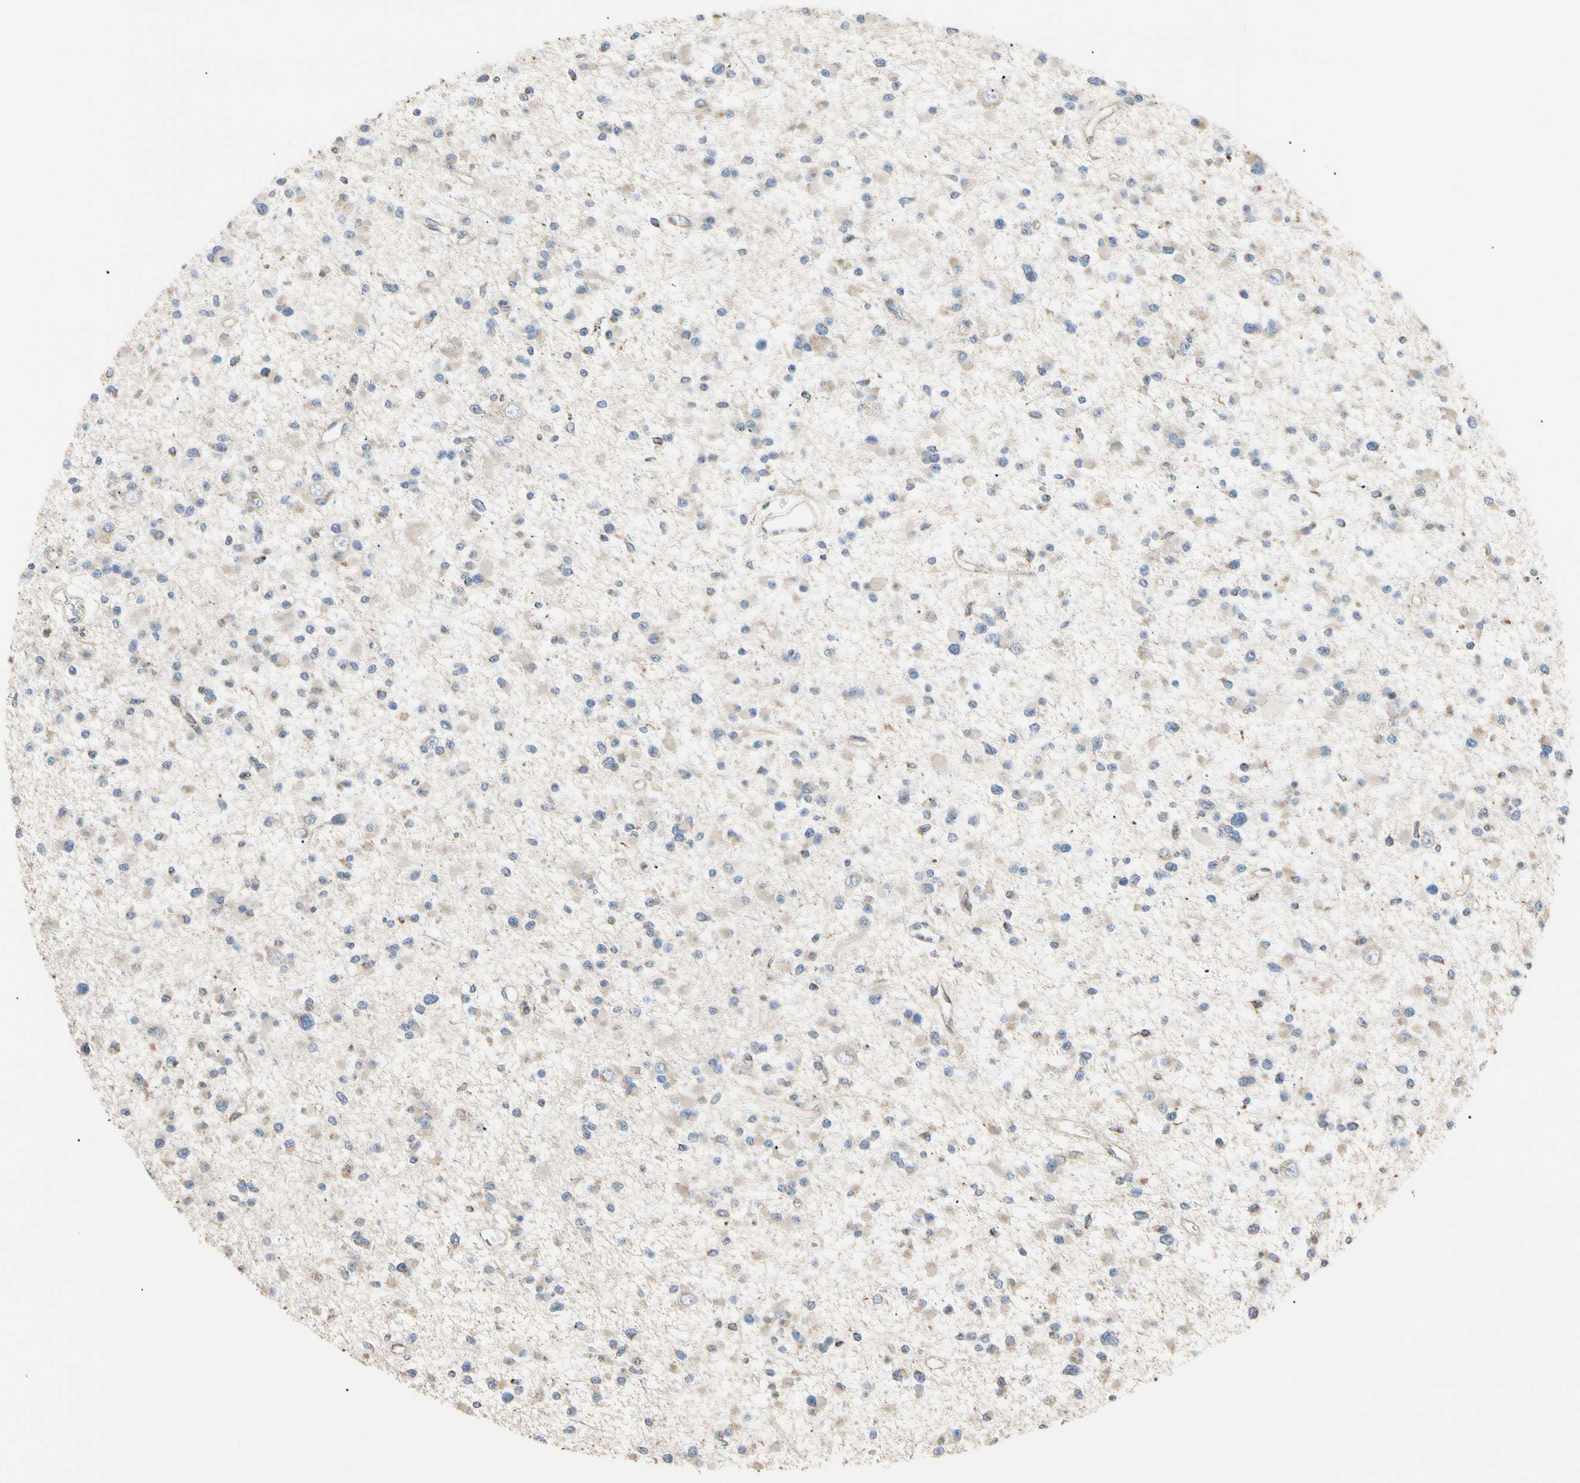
{"staining": {"intensity": "weak", "quantity": "25%-75%", "location": "cytoplasmic/membranous"}, "tissue": "glioma", "cell_type": "Tumor cells", "image_type": "cancer", "snomed": [{"axis": "morphology", "description": "Glioma, malignant, Low grade"}, {"axis": "topography", "description": "Brain"}], "caption": "Immunohistochemical staining of human glioma exhibits weak cytoplasmic/membranous protein staining in about 25%-75% of tumor cells.", "gene": "PLGRKT", "patient": {"sex": "female", "age": 22}}